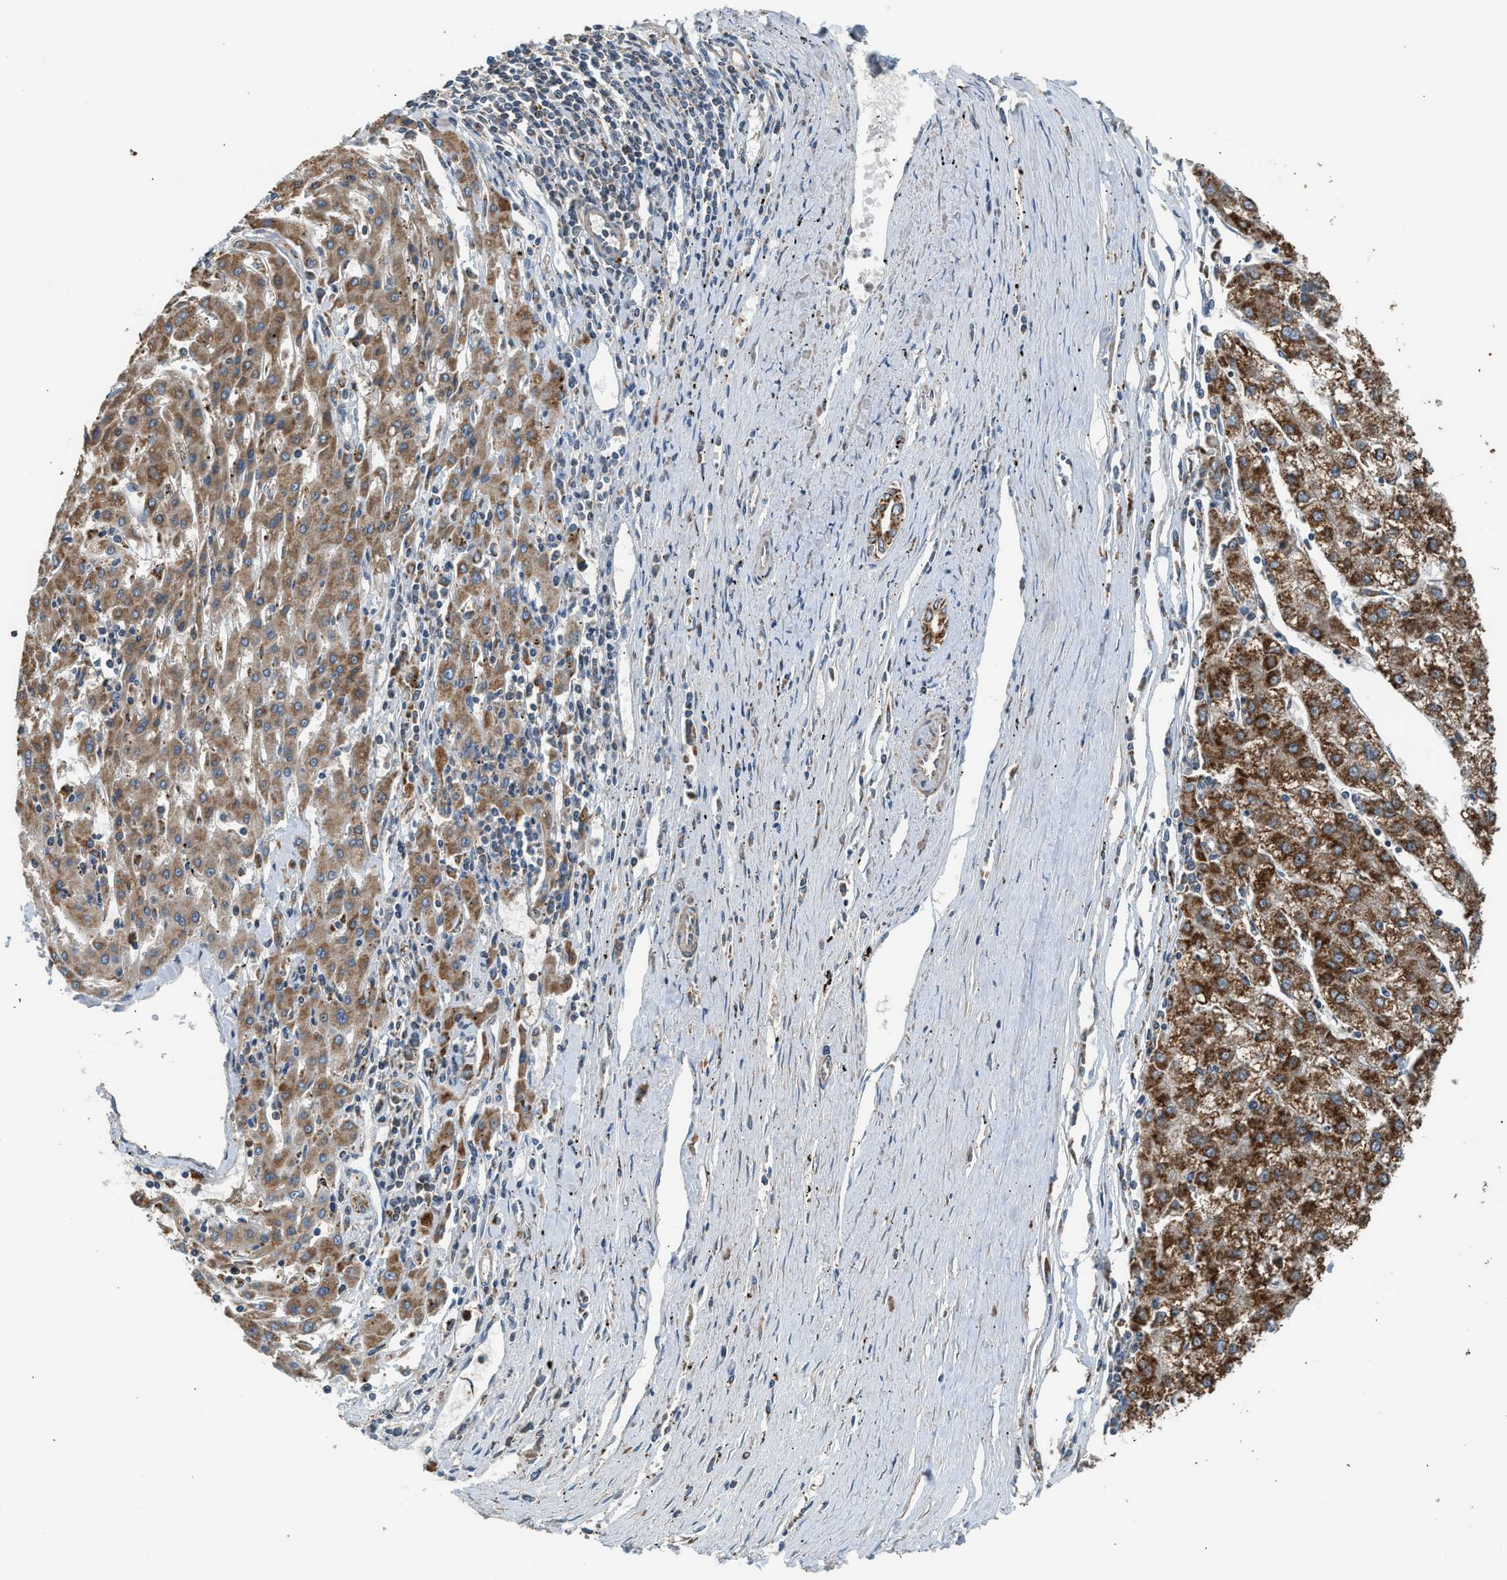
{"staining": {"intensity": "strong", "quantity": ">75%", "location": "cytoplasmic/membranous"}, "tissue": "liver cancer", "cell_type": "Tumor cells", "image_type": "cancer", "snomed": [{"axis": "morphology", "description": "Carcinoma, Hepatocellular, NOS"}, {"axis": "topography", "description": "Liver"}], "caption": "Brown immunohistochemical staining in liver cancer displays strong cytoplasmic/membranous staining in about >75% of tumor cells.", "gene": "STARD3", "patient": {"sex": "male", "age": 72}}